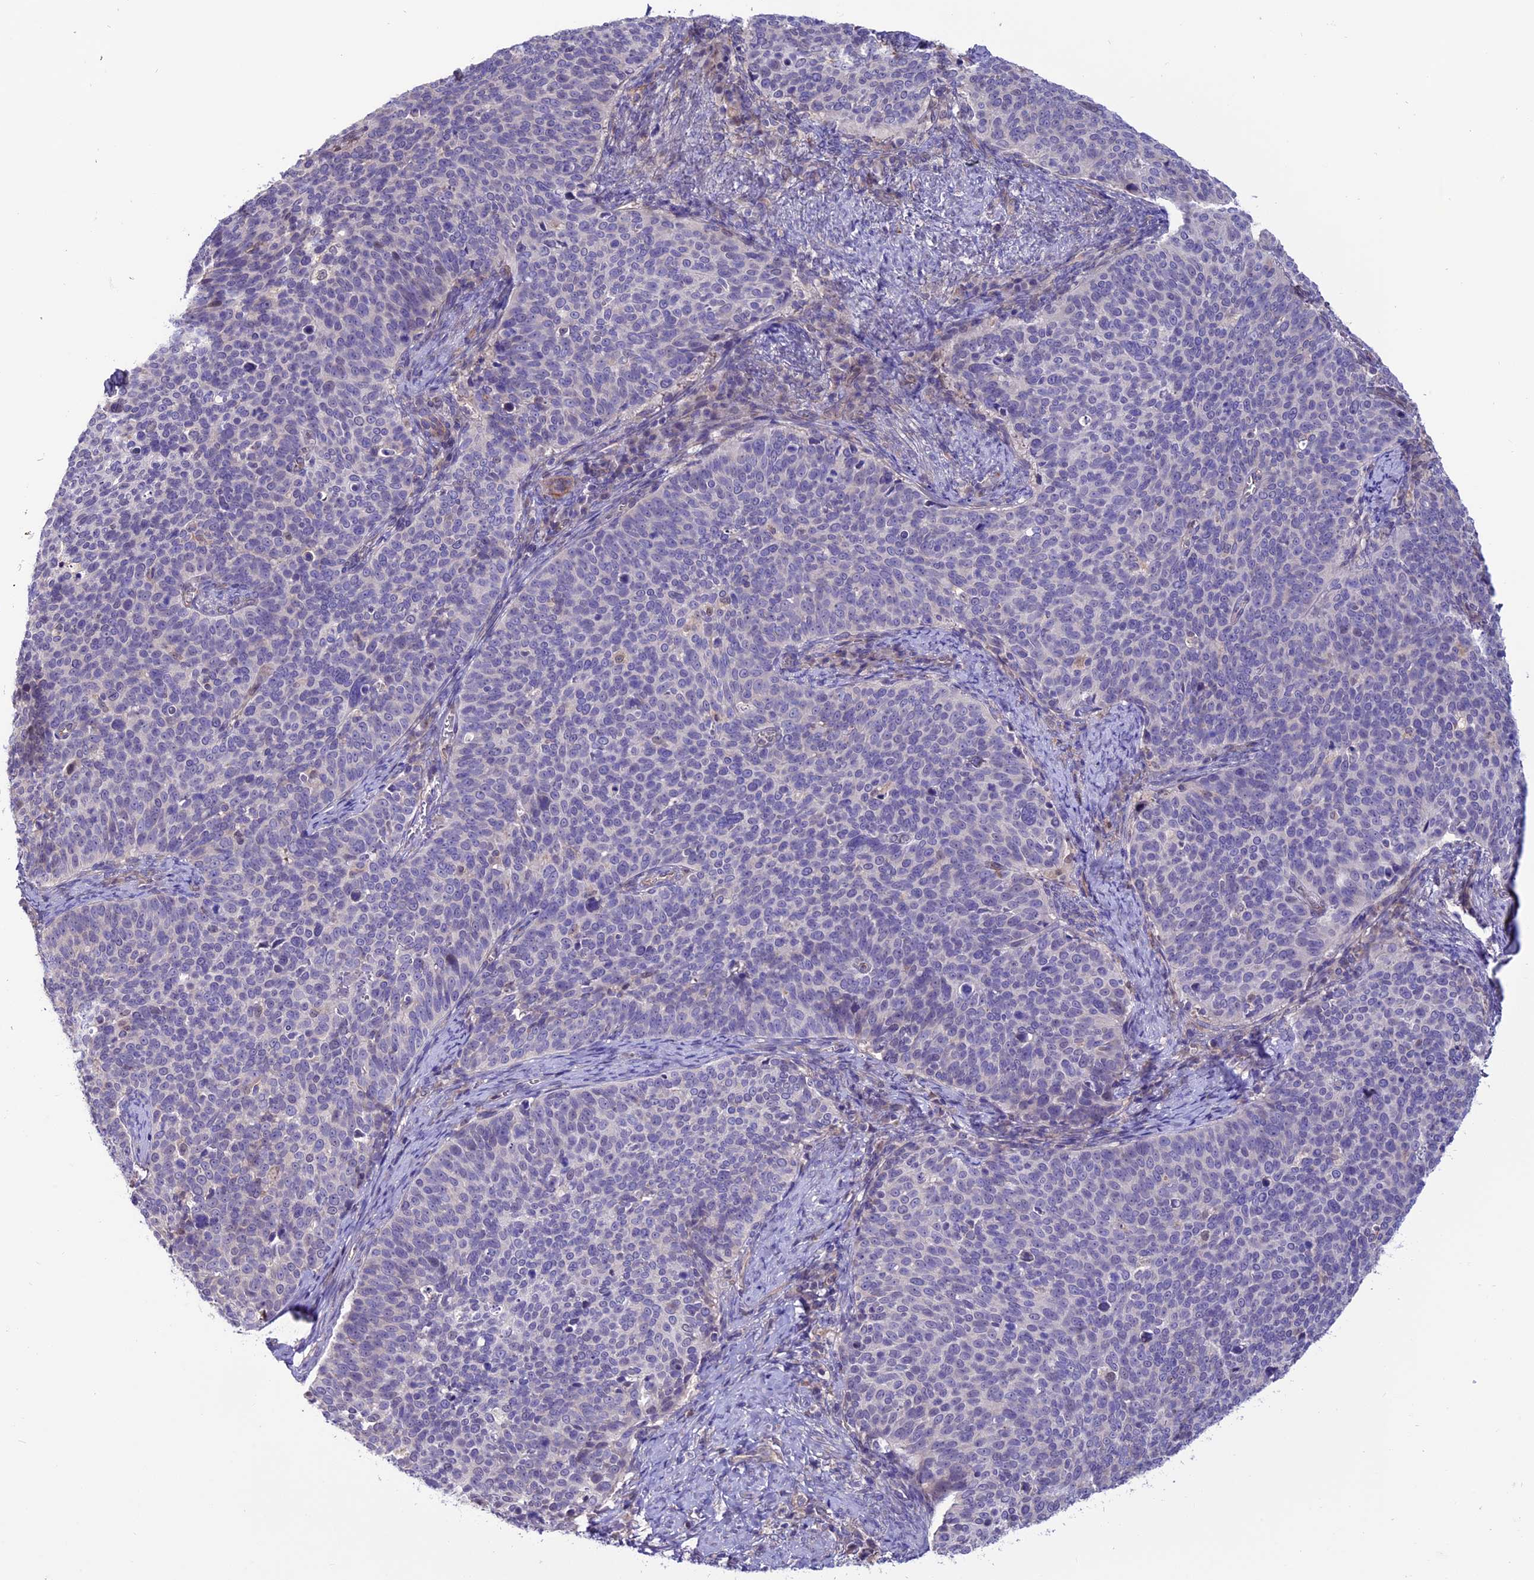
{"staining": {"intensity": "negative", "quantity": "none", "location": "none"}, "tissue": "cervical cancer", "cell_type": "Tumor cells", "image_type": "cancer", "snomed": [{"axis": "morphology", "description": "Normal tissue, NOS"}, {"axis": "morphology", "description": "Squamous cell carcinoma, NOS"}, {"axis": "topography", "description": "Cervix"}], "caption": "Tumor cells are negative for brown protein staining in squamous cell carcinoma (cervical).", "gene": "PDILT", "patient": {"sex": "female", "age": 39}}